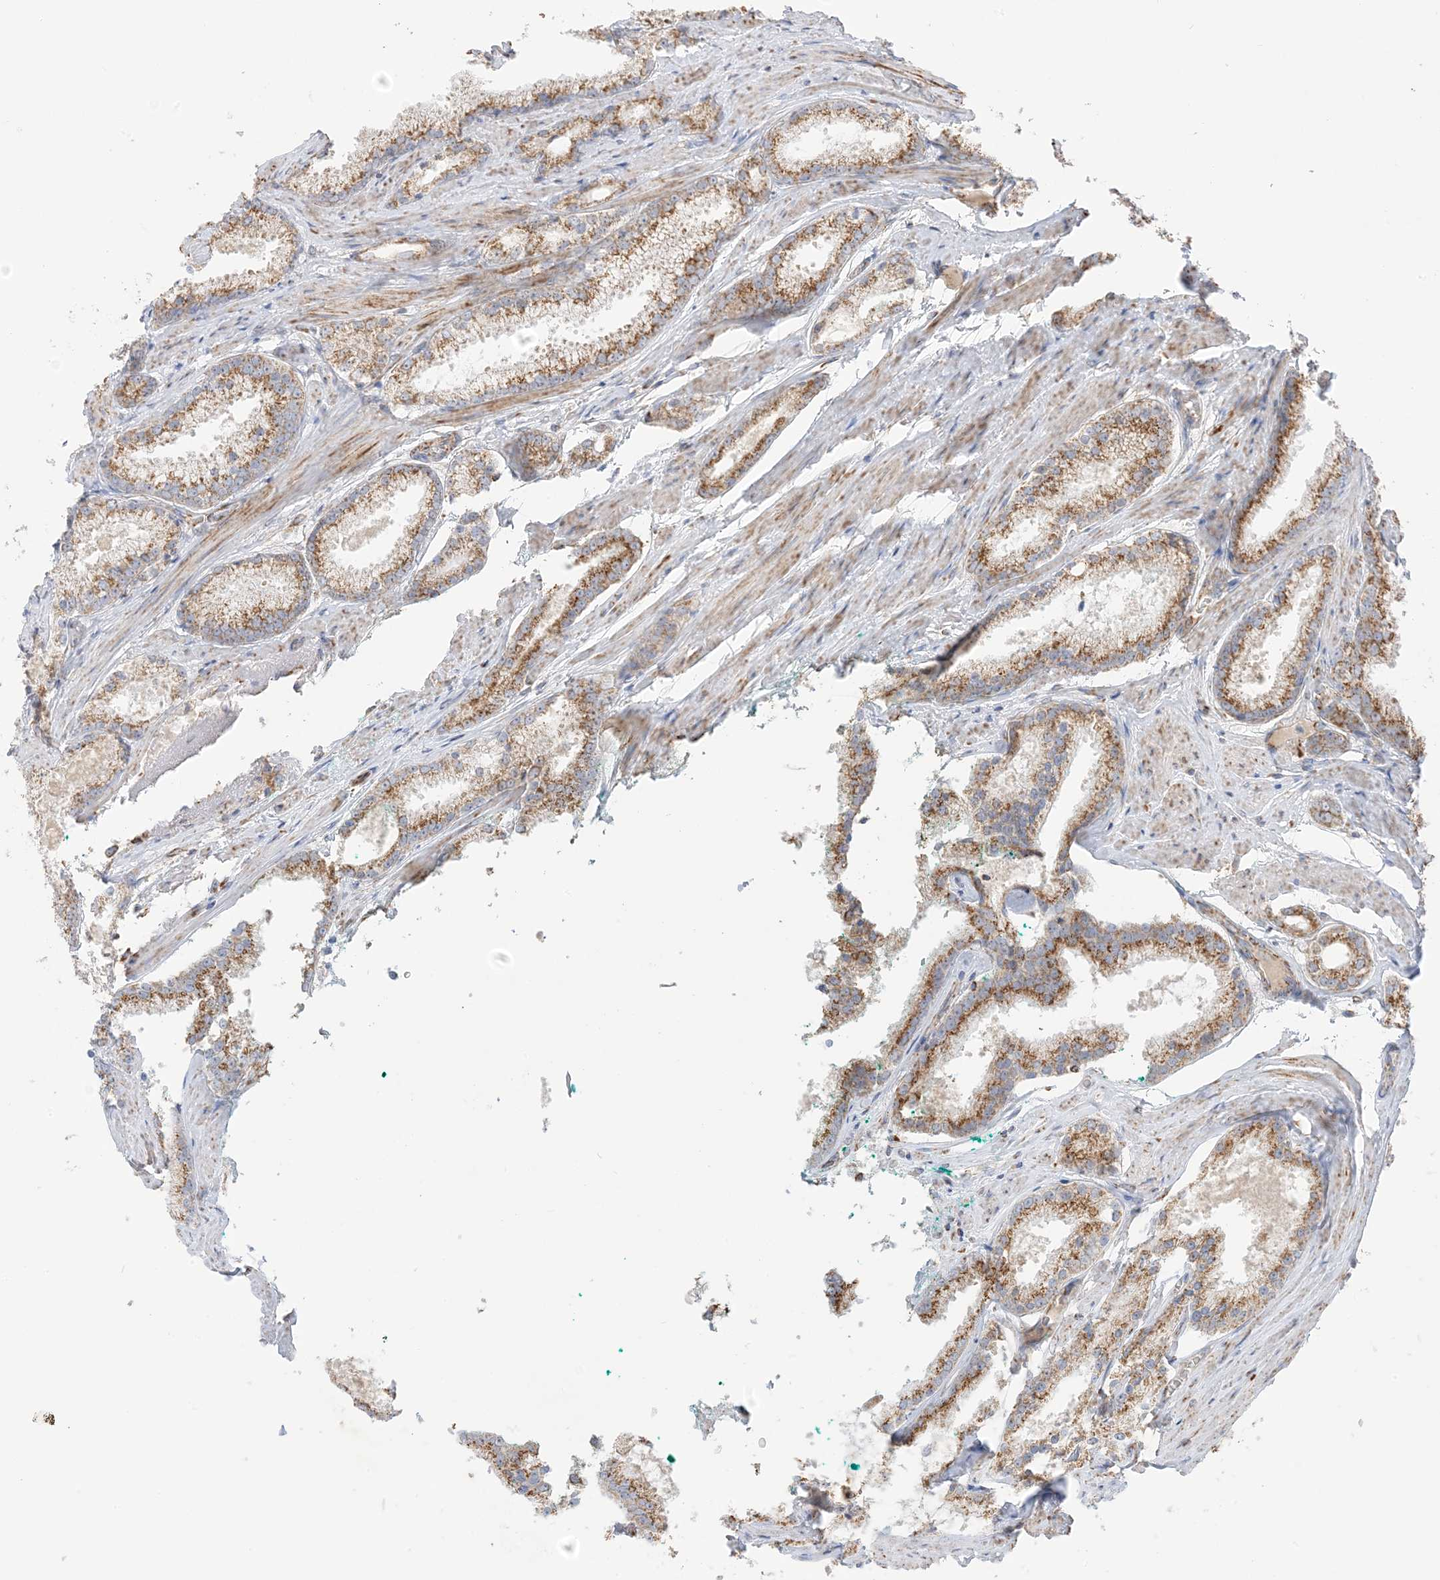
{"staining": {"intensity": "strong", "quantity": ">75%", "location": "cytoplasmic/membranous"}, "tissue": "prostate cancer", "cell_type": "Tumor cells", "image_type": "cancer", "snomed": [{"axis": "morphology", "description": "Adenocarcinoma, High grade"}, {"axis": "topography", "description": "Prostate"}], "caption": "Brown immunohistochemical staining in human prostate high-grade adenocarcinoma demonstrates strong cytoplasmic/membranous expression in approximately >75% of tumor cells.", "gene": "SLC25A12", "patient": {"sex": "male", "age": 66}}